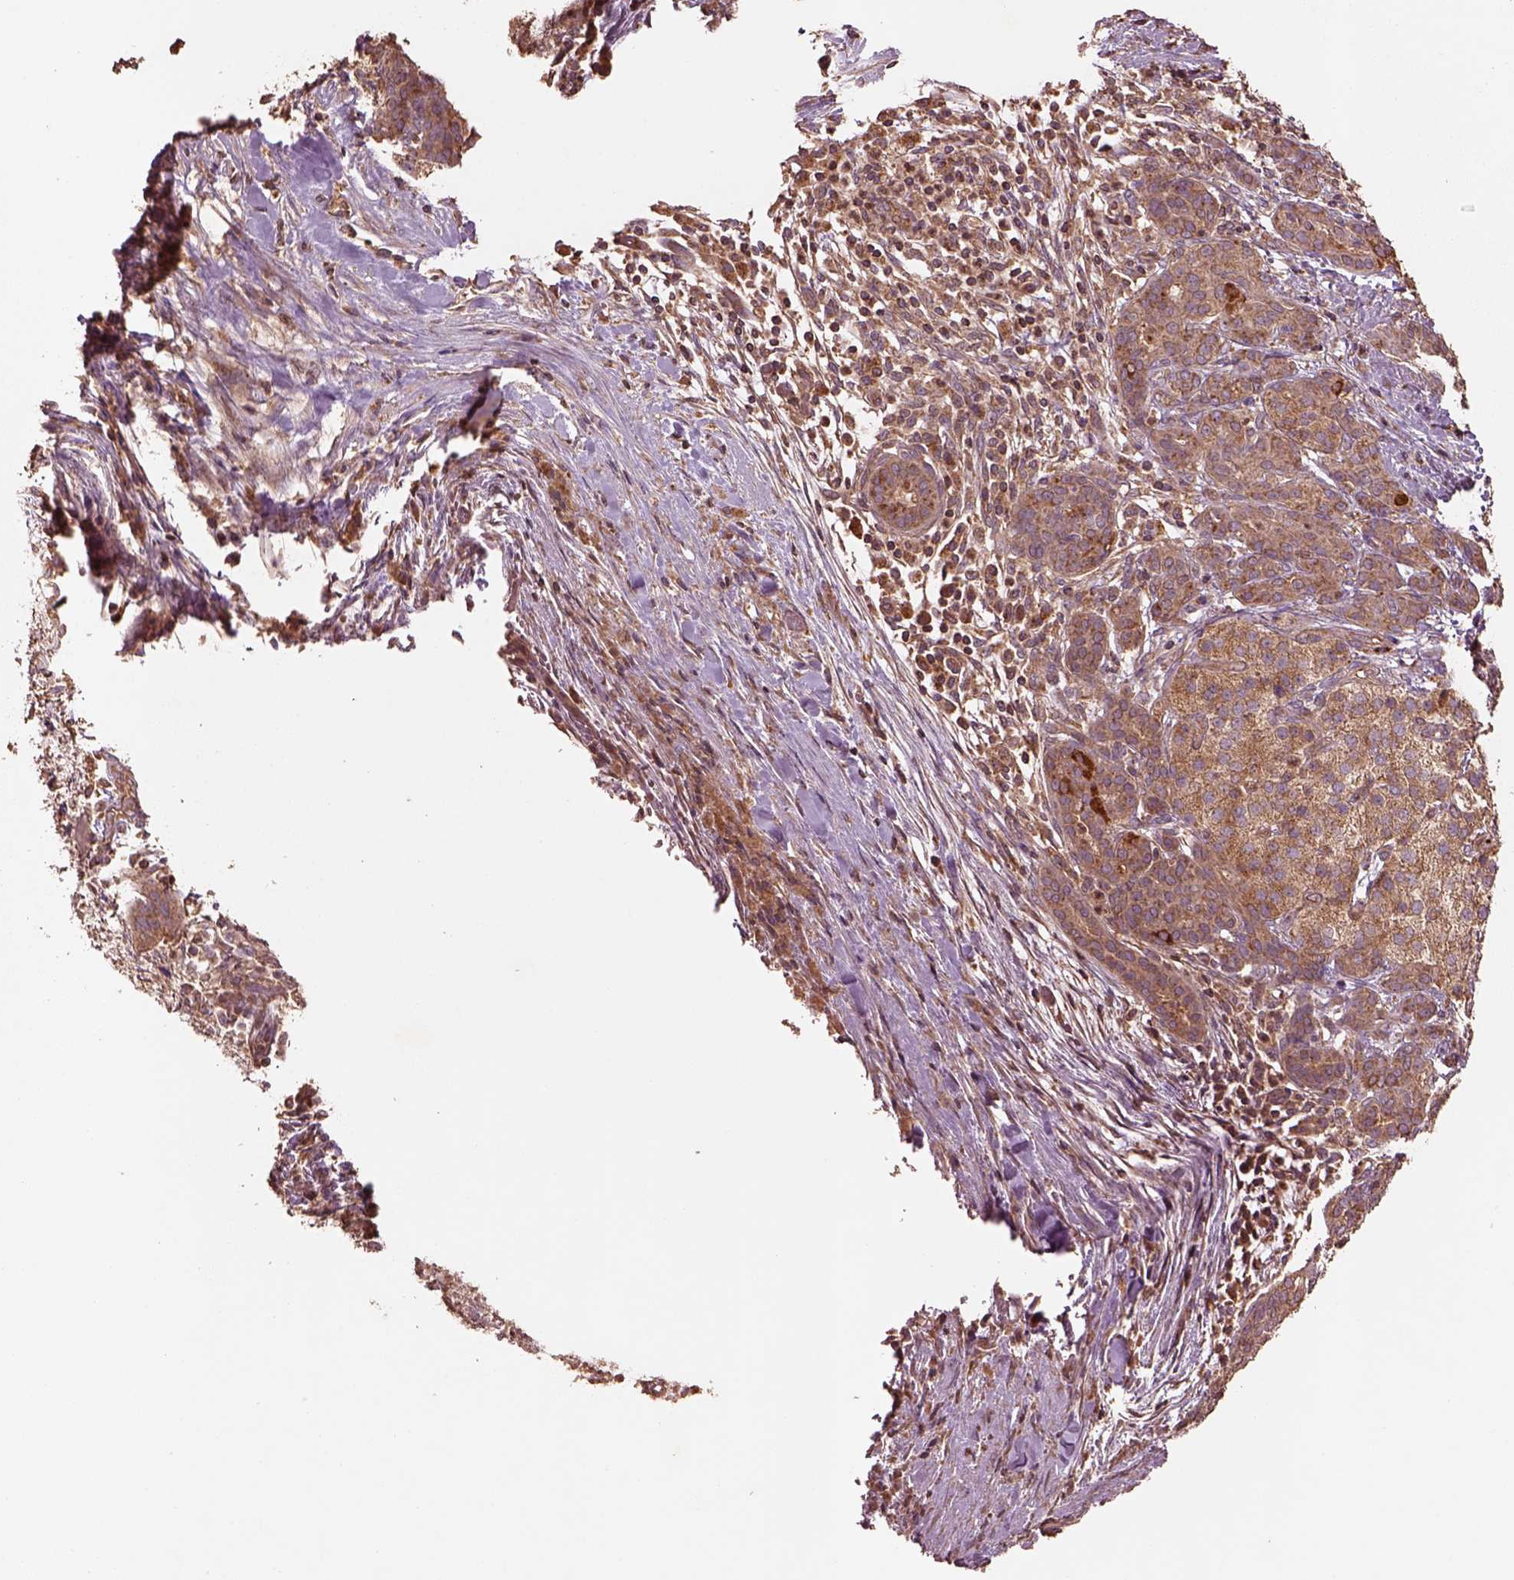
{"staining": {"intensity": "weak", "quantity": ">75%", "location": "cytoplasmic/membranous"}, "tissue": "pancreatic cancer", "cell_type": "Tumor cells", "image_type": "cancer", "snomed": [{"axis": "morphology", "description": "Adenocarcinoma, NOS"}, {"axis": "topography", "description": "Pancreas"}], "caption": "Protein staining reveals weak cytoplasmic/membranous expression in approximately >75% of tumor cells in adenocarcinoma (pancreatic). (Stains: DAB (3,3'-diaminobenzidine) in brown, nuclei in blue, Microscopy: brightfield microscopy at high magnification).", "gene": "TRADD", "patient": {"sex": "male", "age": 44}}